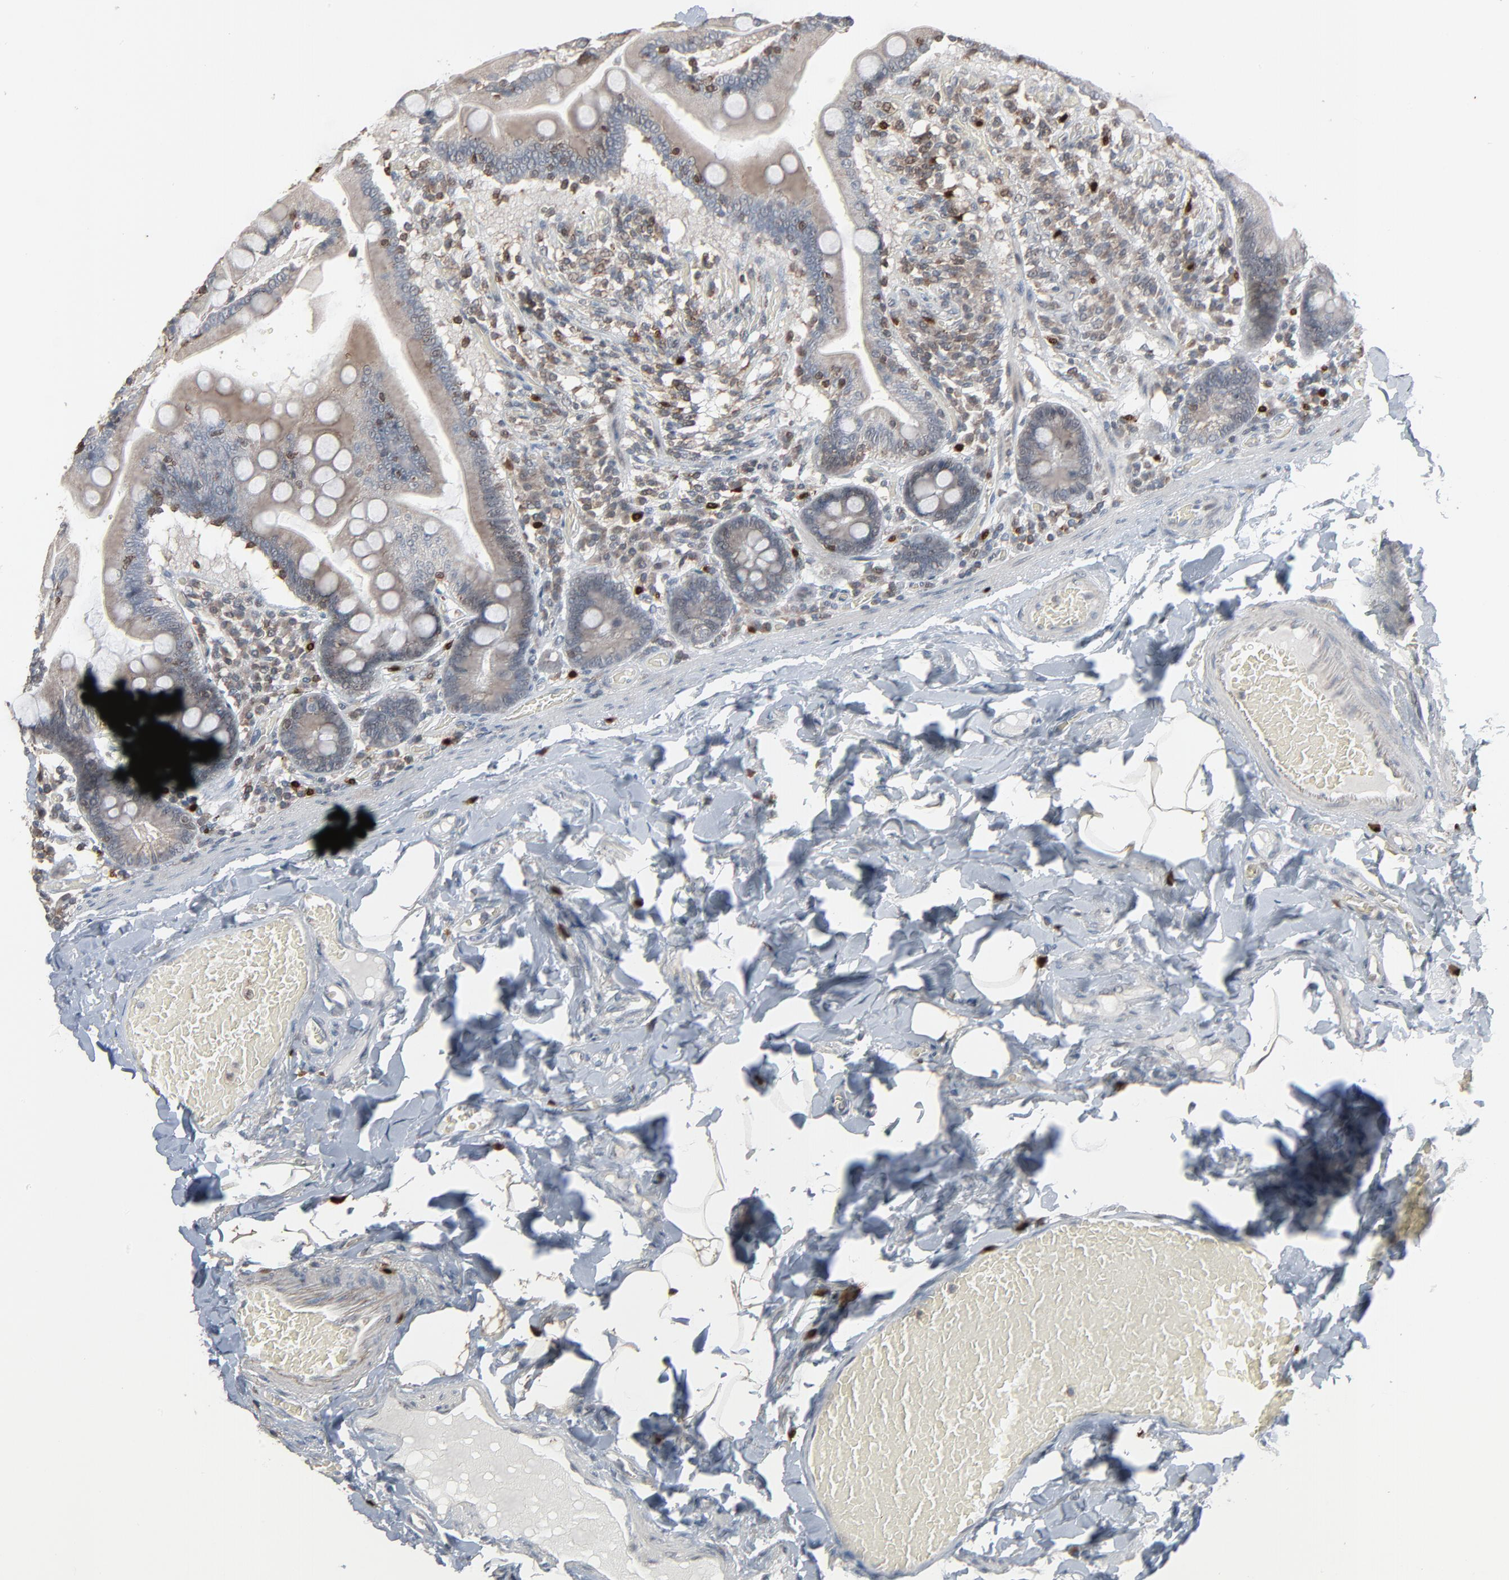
{"staining": {"intensity": "negative", "quantity": "none", "location": "none"}, "tissue": "duodenum", "cell_type": "Glandular cells", "image_type": "normal", "snomed": [{"axis": "morphology", "description": "Normal tissue, NOS"}, {"axis": "topography", "description": "Duodenum"}], "caption": "The histopathology image exhibits no staining of glandular cells in benign duodenum. (Brightfield microscopy of DAB immunohistochemistry (IHC) at high magnification).", "gene": "DOCK8", "patient": {"sex": "male", "age": 66}}